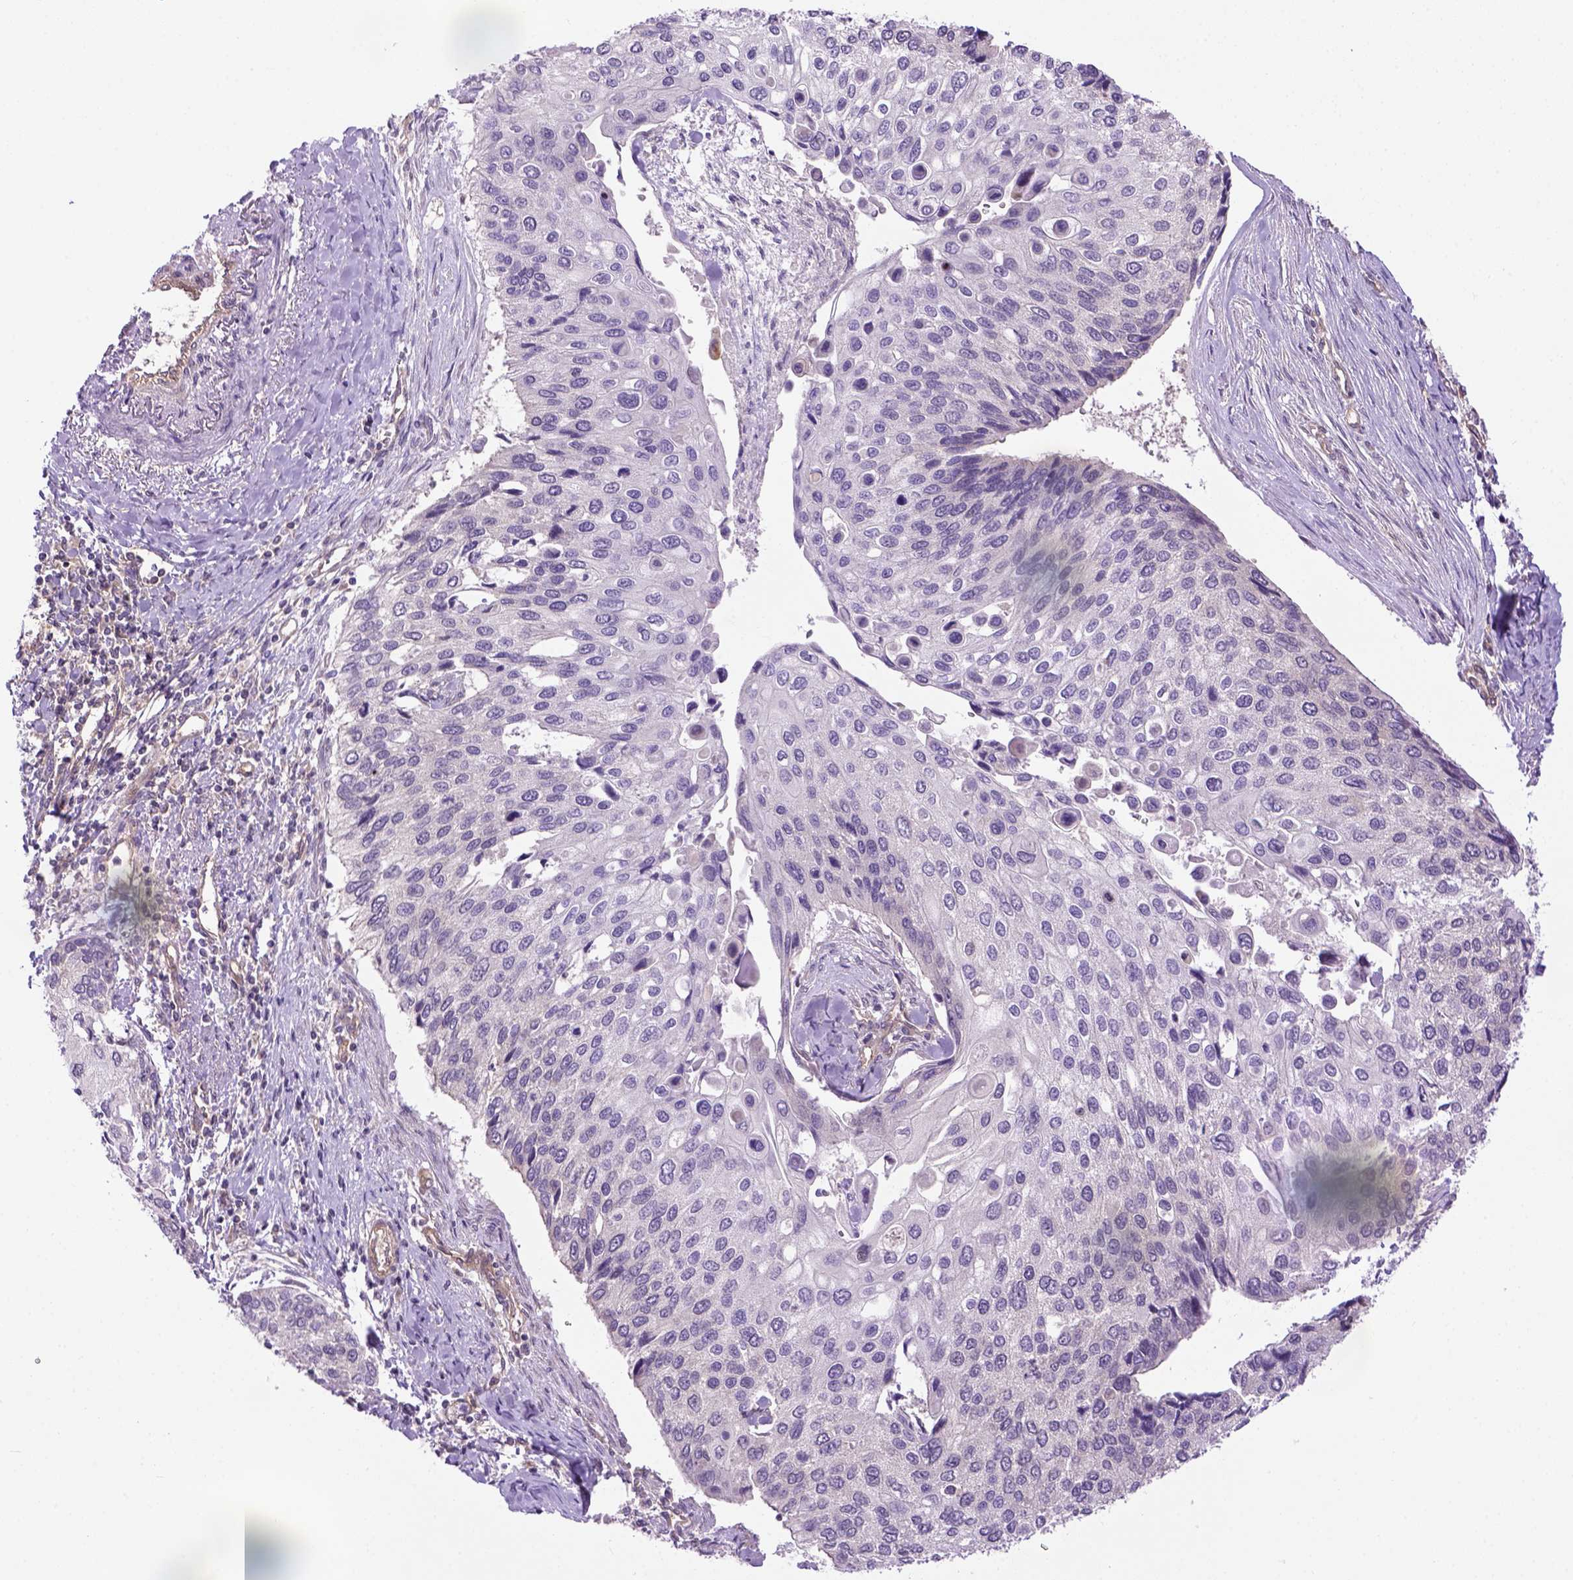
{"staining": {"intensity": "negative", "quantity": "none", "location": "none"}, "tissue": "lung cancer", "cell_type": "Tumor cells", "image_type": "cancer", "snomed": [{"axis": "morphology", "description": "Squamous cell carcinoma, NOS"}, {"axis": "morphology", "description": "Squamous cell carcinoma, metastatic, NOS"}, {"axis": "topography", "description": "Lung"}], "caption": "A high-resolution histopathology image shows immunohistochemistry staining of lung squamous cell carcinoma, which demonstrates no significant staining in tumor cells. (DAB (3,3'-diaminobenzidine) immunohistochemistry (IHC) visualized using brightfield microscopy, high magnification).", "gene": "CASKIN2", "patient": {"sex": "male", "age": 63}}